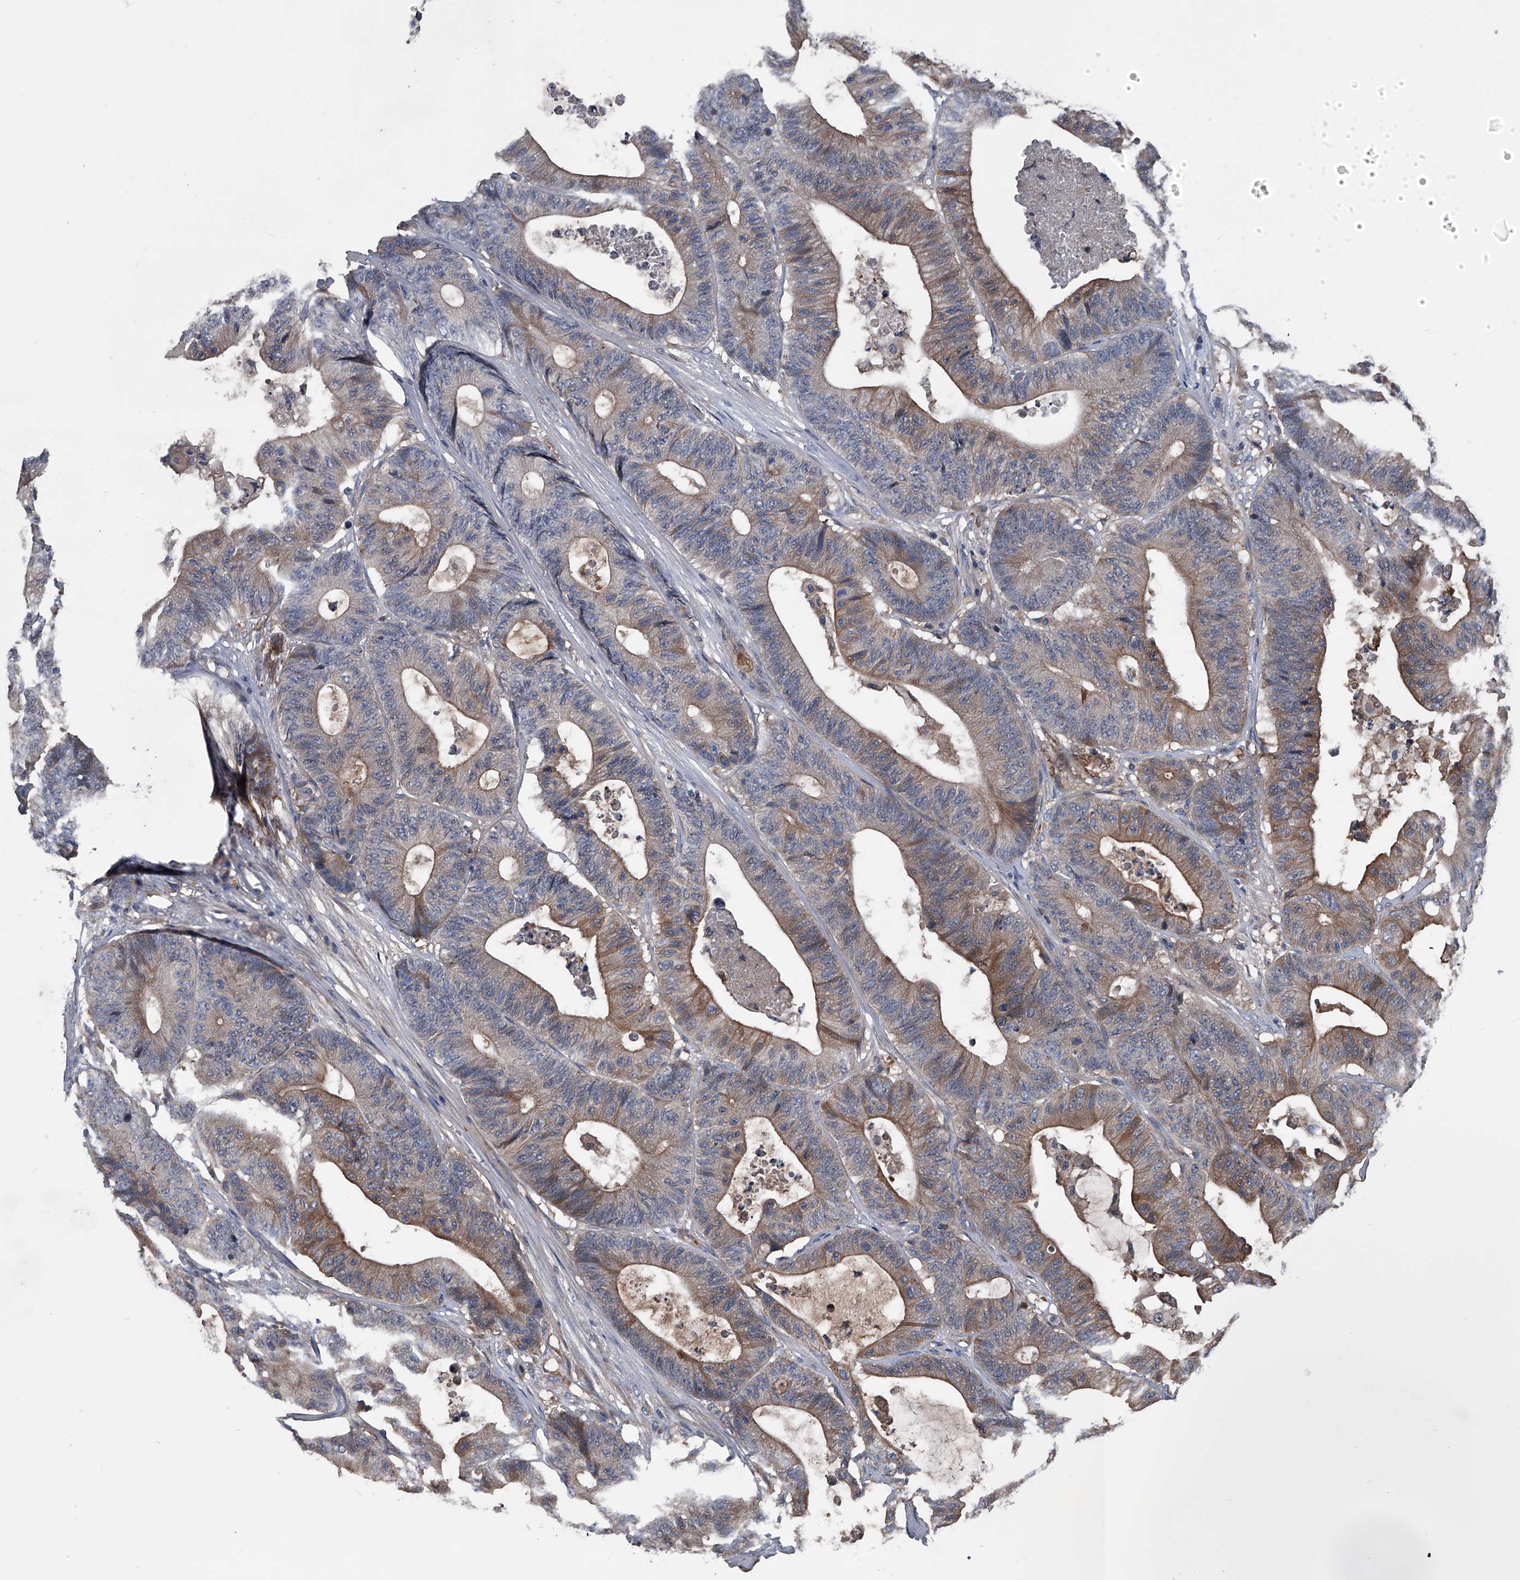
{"staining": {"intensity": "moderate", "quantity": ">75%", "location": "cytoplasmic/membranous"}, "tissue": "colorectal cancer", "cell_type": "Tumor cells", "image_type": "cancer", "snomed": [{"axis": "morphology", "description": "Adenocarcinoma, NOS"}, {"axis": "topography", "description": "Colon"}], "caption": "Human adenocarcinoma (colorectal) stained for a protein (brown) reveals moderate cytoplasmic/membranous positive positivity in approximately >75% of tumor cells.", "gene": "KIF13A", "patient": {"sex": "female", "age": 84}}